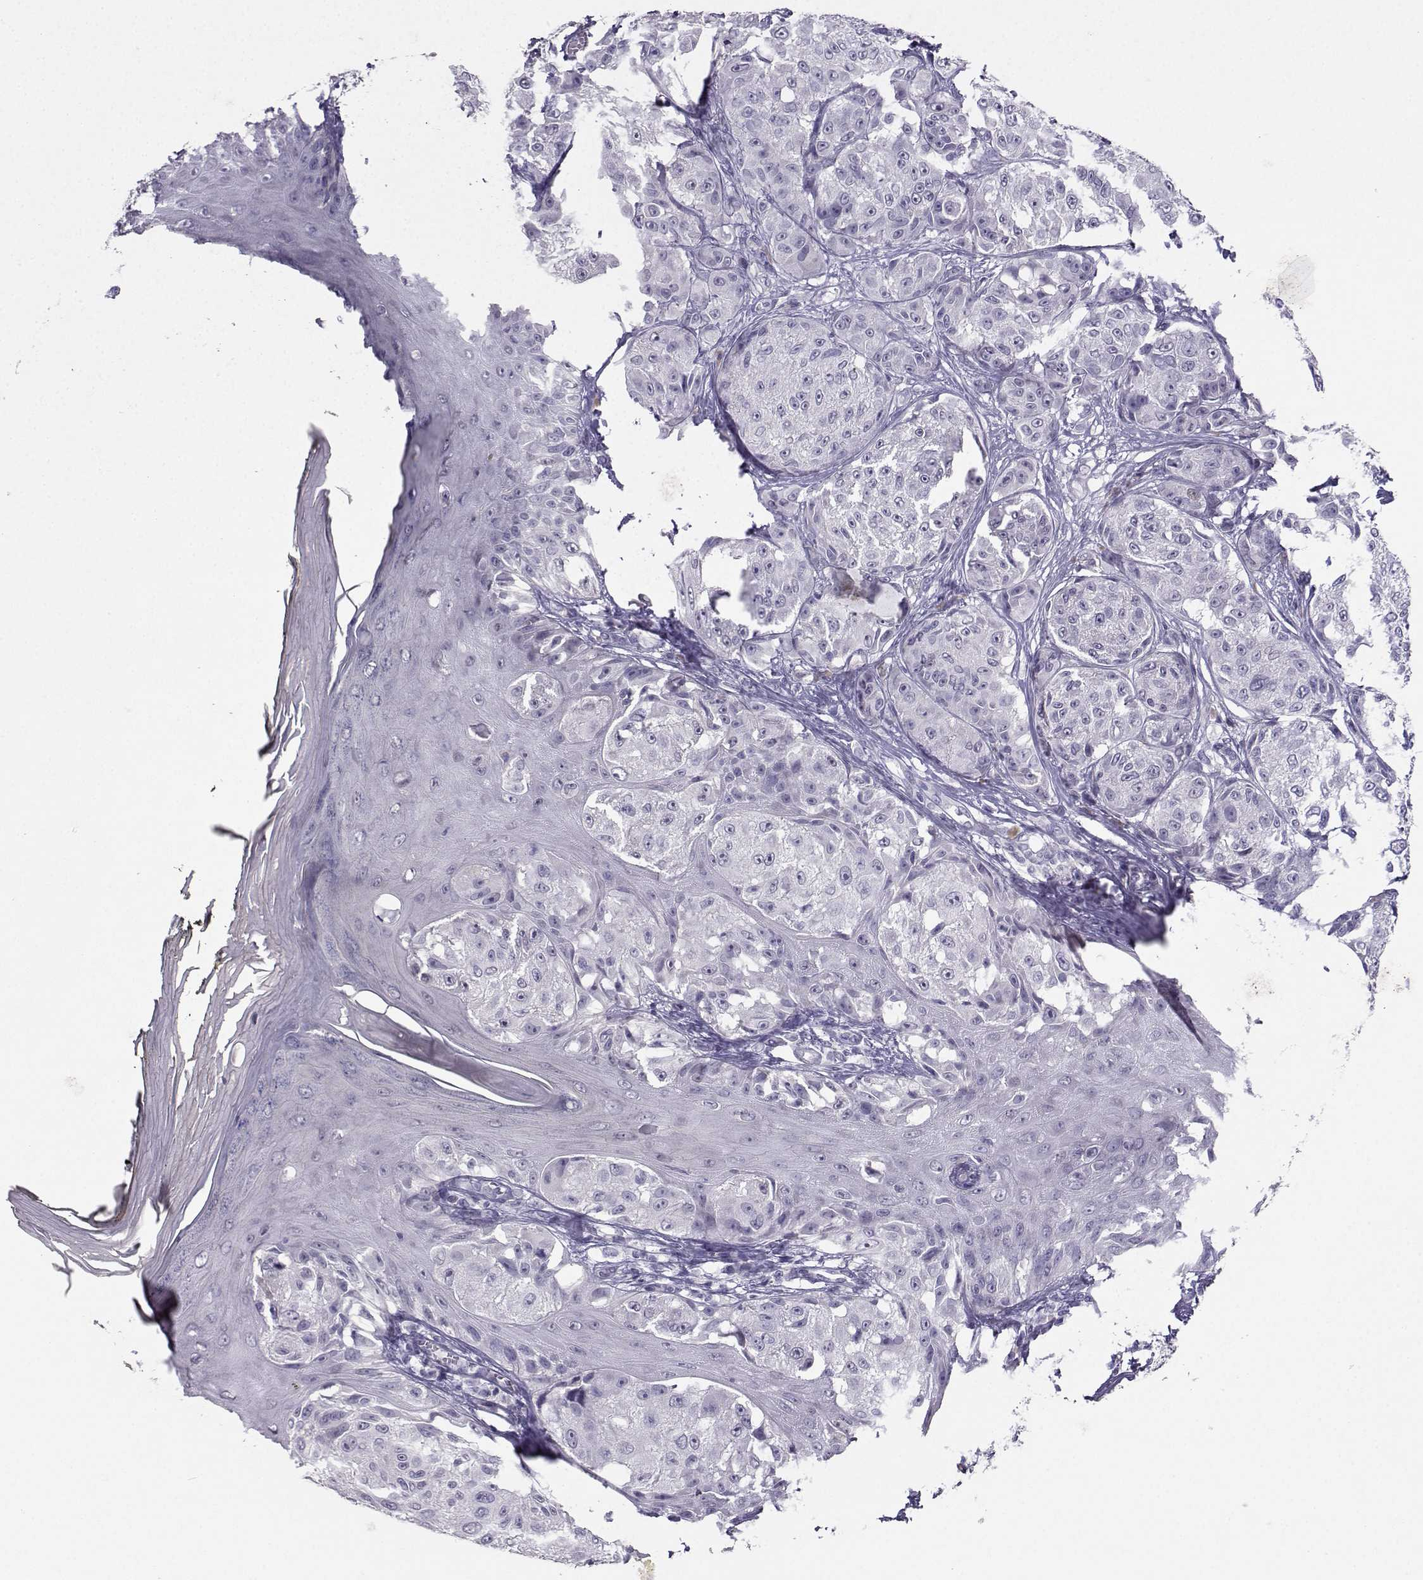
{"staining": {"intensity": "negative", "quantity": "none", "location": "none"}, "tissue": "melanoma", "cell_type": "Tumor cells", "image_type": "cancer", "snomed": [{"axis": "morphology", "description": "Malignant melanoma, NOS"}, {"axis": "topography", "description": "Skin"}], "caption": "DAB immunohistochemical staining of melanoma displays no significant expression in tumor cells.", "gene": "CARTPT", "patient": {"sex": "male", "age": 61}}